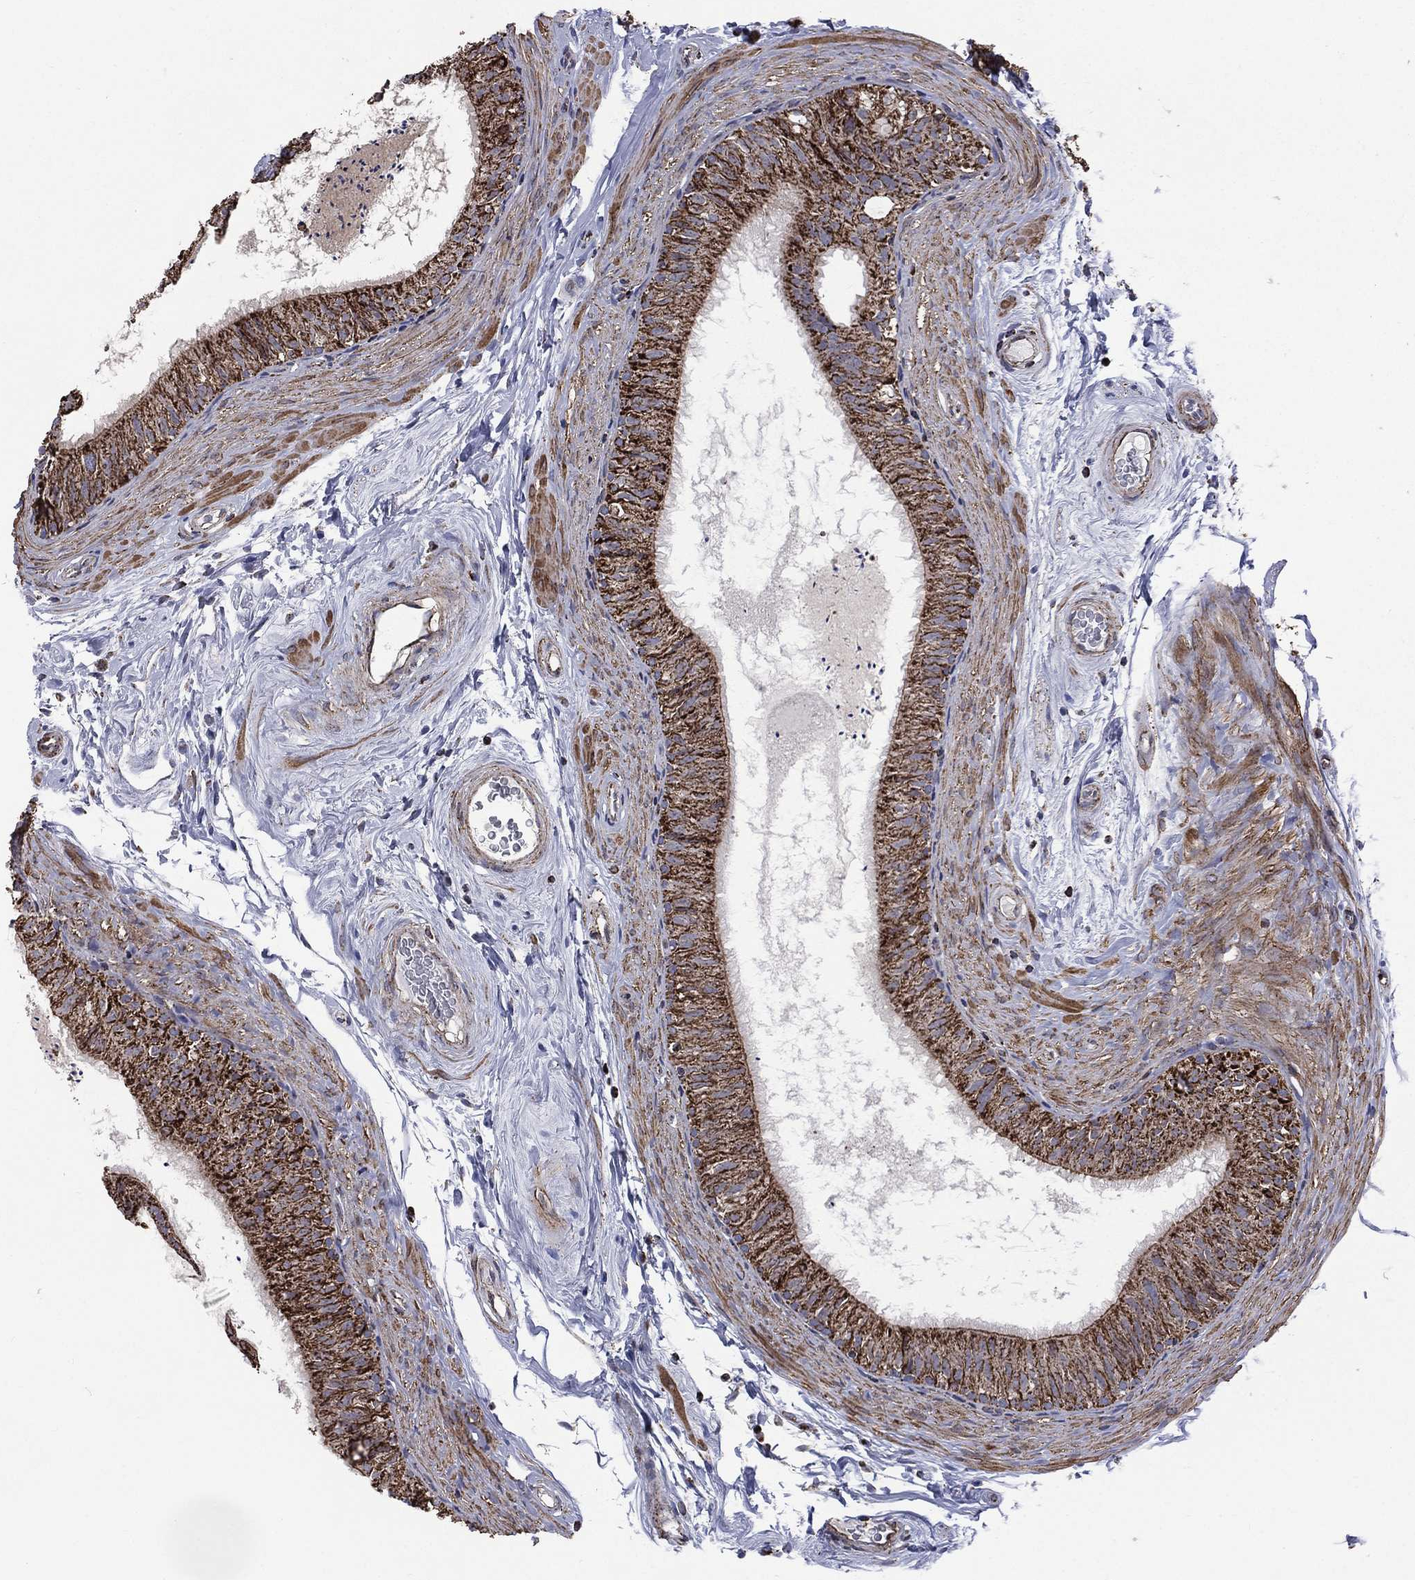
{"staining": {"intensity": "strong", "quantity": ">75%", "location": "cytoplasmic/membranous"}, "tissue": "epididymis", "cell_type": "Glandular cells", "image_type": "normal", "snomed": [{"axis": "morphology", "description": "Normal tissue, NOS"}, {"axis": "topography", "description": "Epididymis"}], "caption": "Immunohistochemistry (IHC) of normal human epididymis shows high levels of strong cytoplasmic/membranous expression in about >75% of glandular cells. (DAB = brown stain, brightfield microscopy at high magnification).", "gene": "GOT2", "patient": {"sex": "male", "age": 34}}